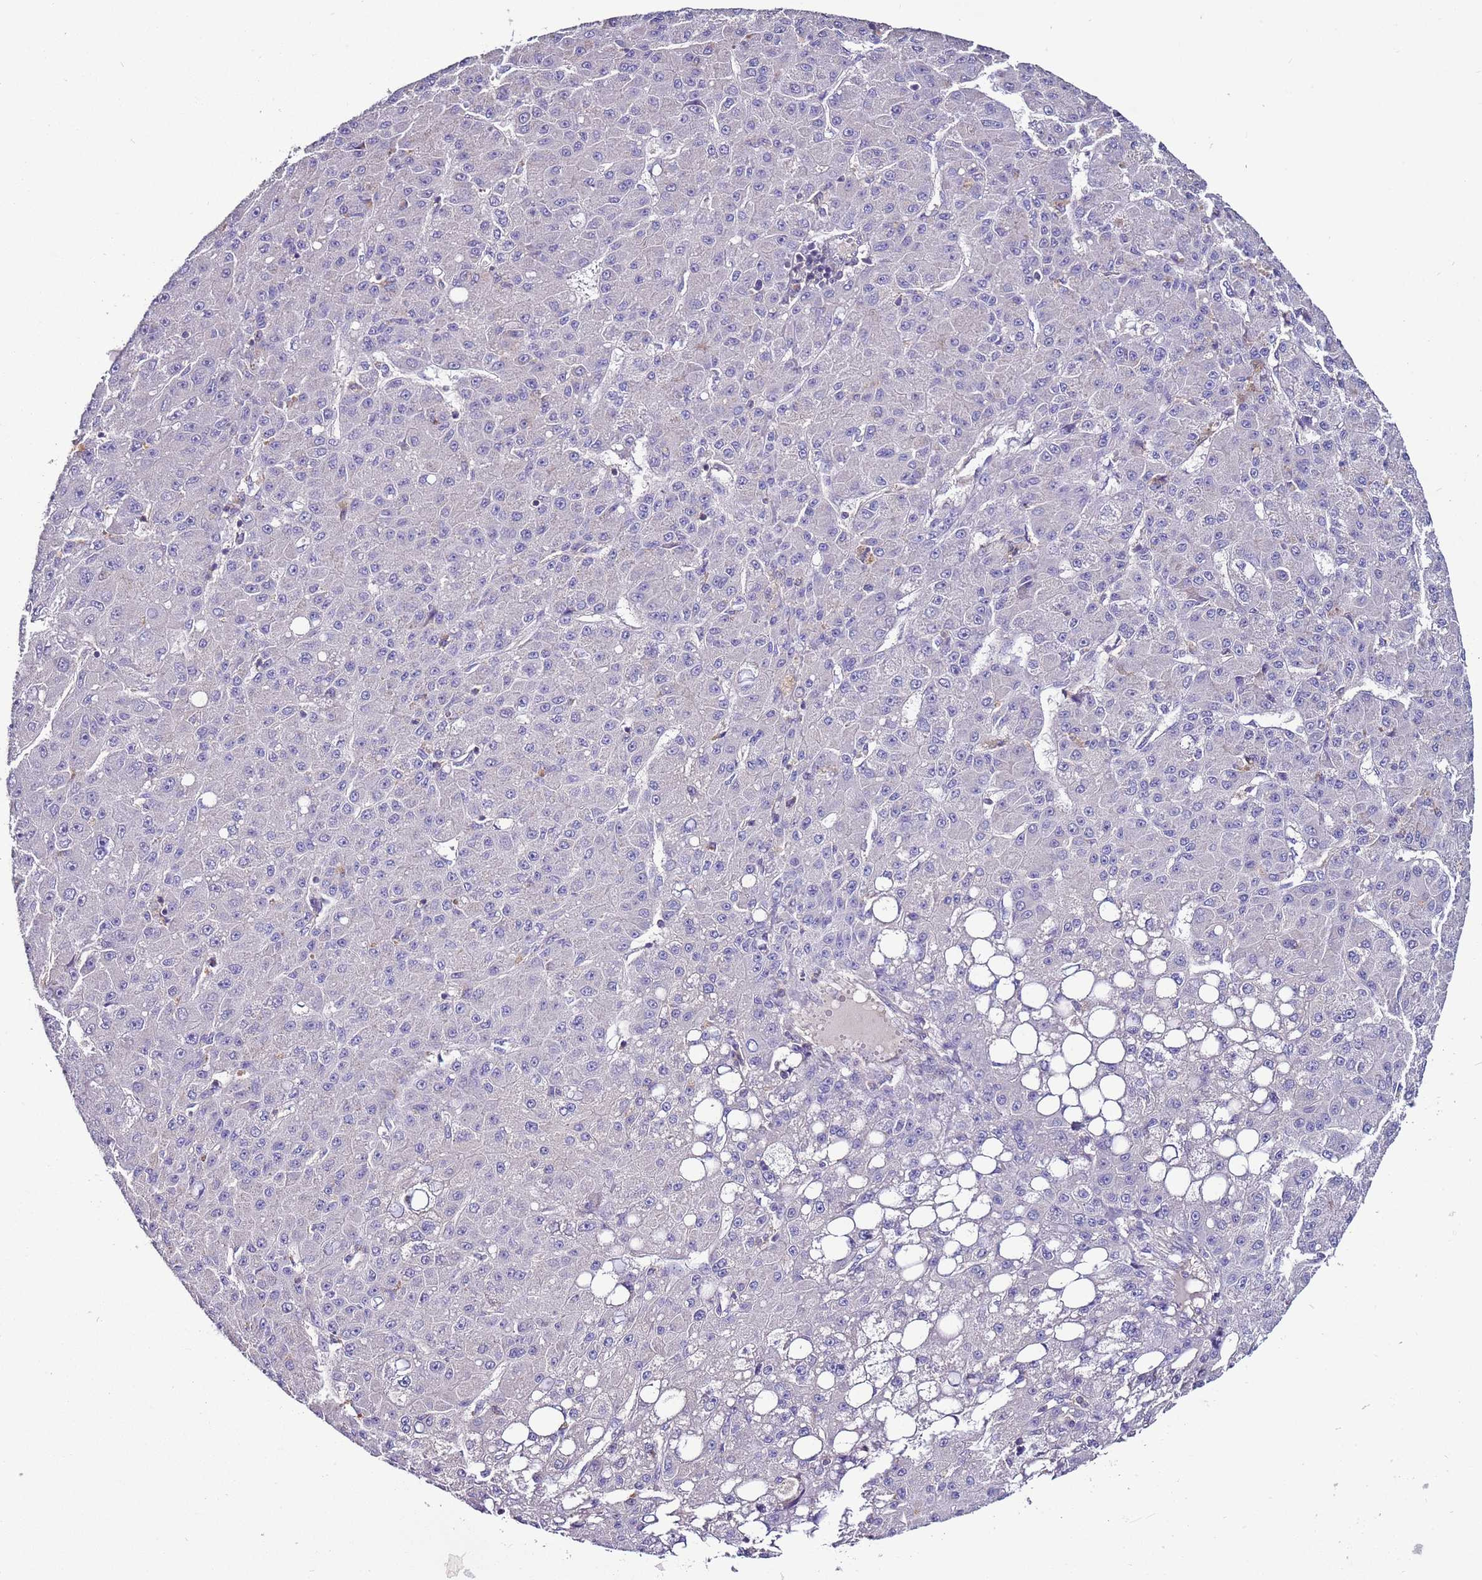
{"staining": {"intensity": "negative", "quantity": "none", "location": "none"}, "tissue": "liver cancer", "cell_type": "Tumor cells", "image_type": "cancer", "snomed": [{"axis": "morphology", "description": "Carcinoma, Hepatocellular, NOS"}, {"axis": "topography", "description": "Liver"}], "caption": "DAB immunohistochemical staining of human liver cancer (hepatocellular carcinoma) reveals no significant expression in tumor cells.", "gene": "IGIP", "patient": {"sex": "male", "age": 67}}